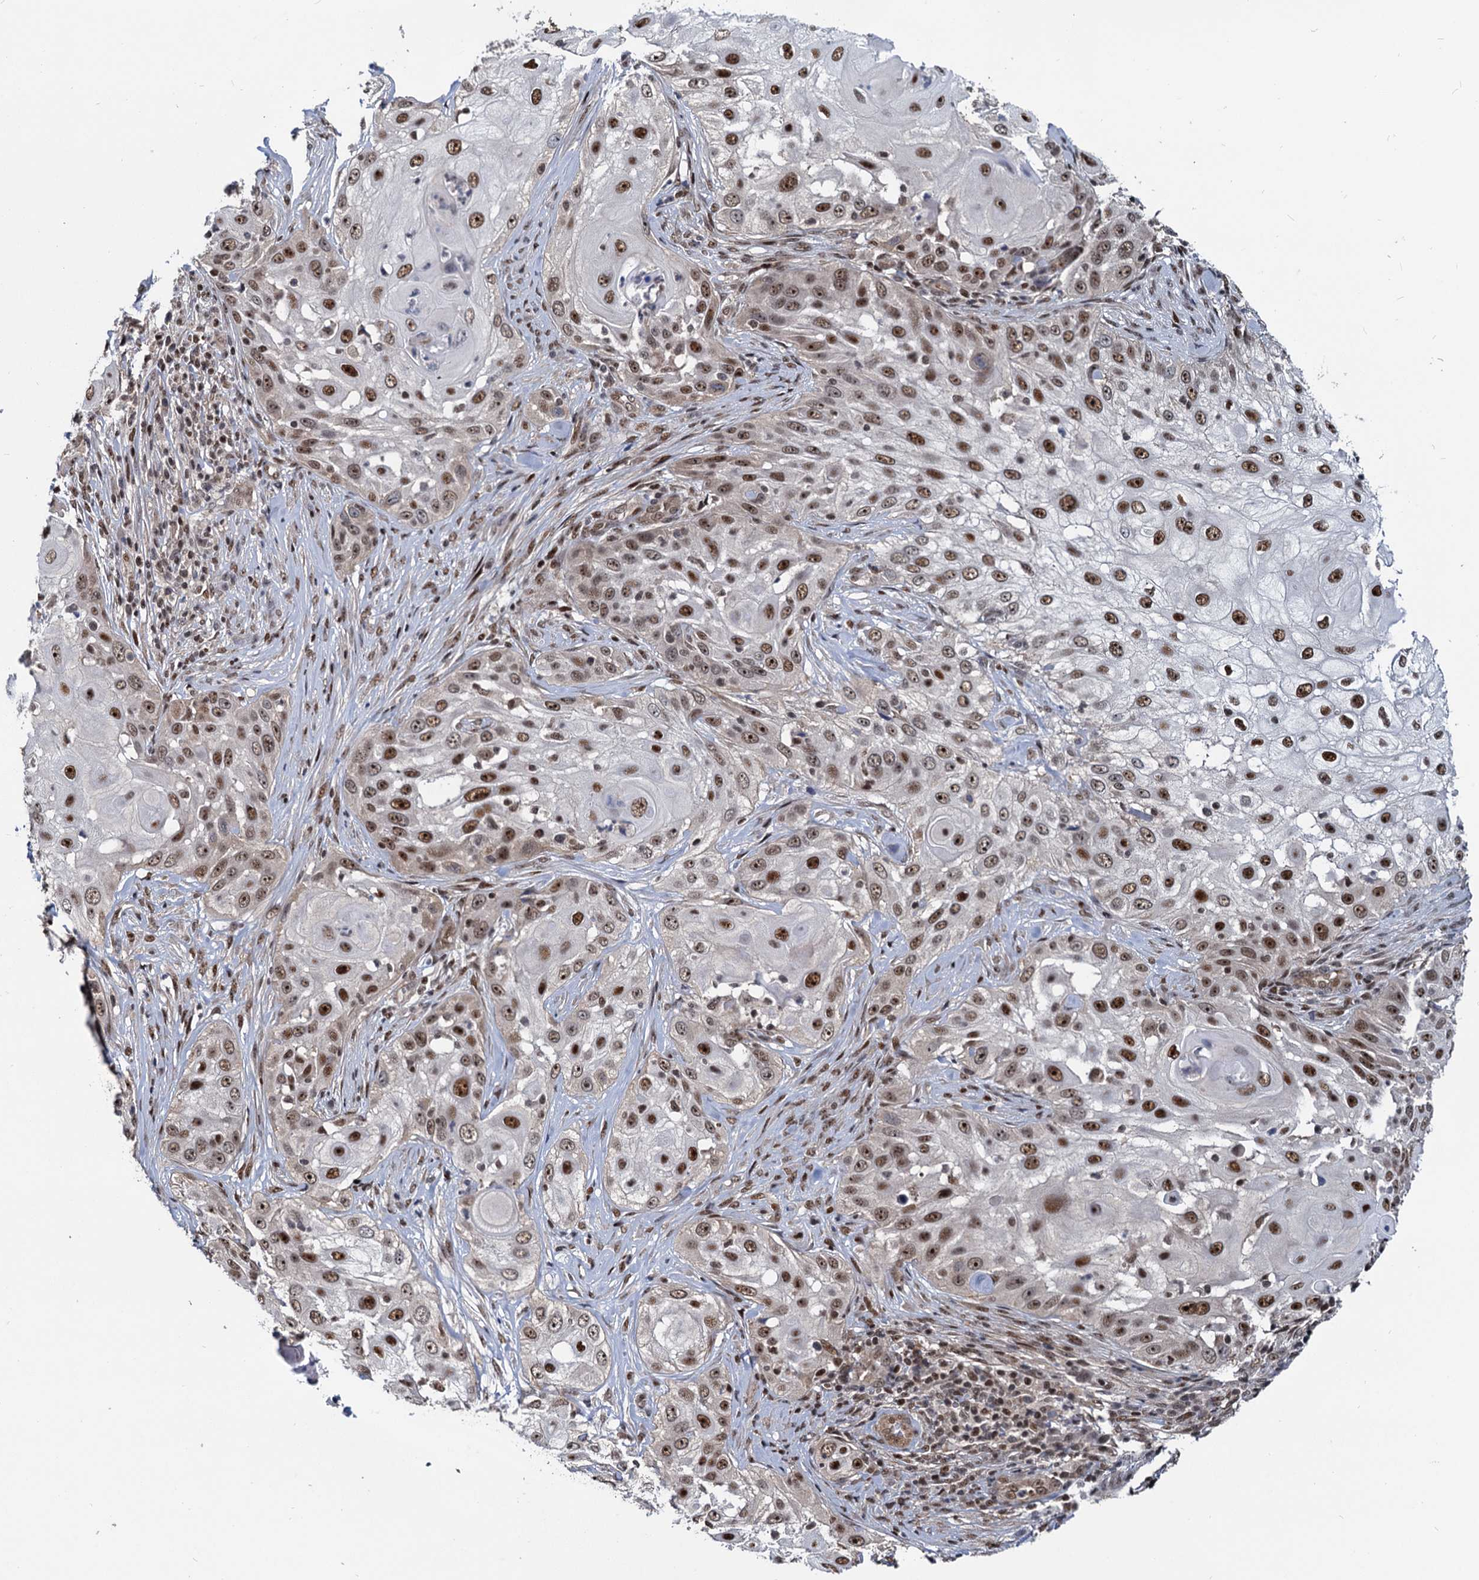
{"staining": {"intensity": "moderate", "quantity": ">75%", "location": "nuclear"}, "tissue": "skin cancer", "cell_type": "Tumor cells", "image_type": "cancer", "snomed": [{"axis": "morphology", "description": "Squamous cell carcinoma, NOS"}, {"axis": "topography", "description": "Skin"}], "caption": "Protein expression analysis of skin squamous cell carcinoma reveals moderate nuclear staining in approximately >75% of tumor cells.", "gene": "UBLCP1", "patient": {"sex": "female", "age": 44}}